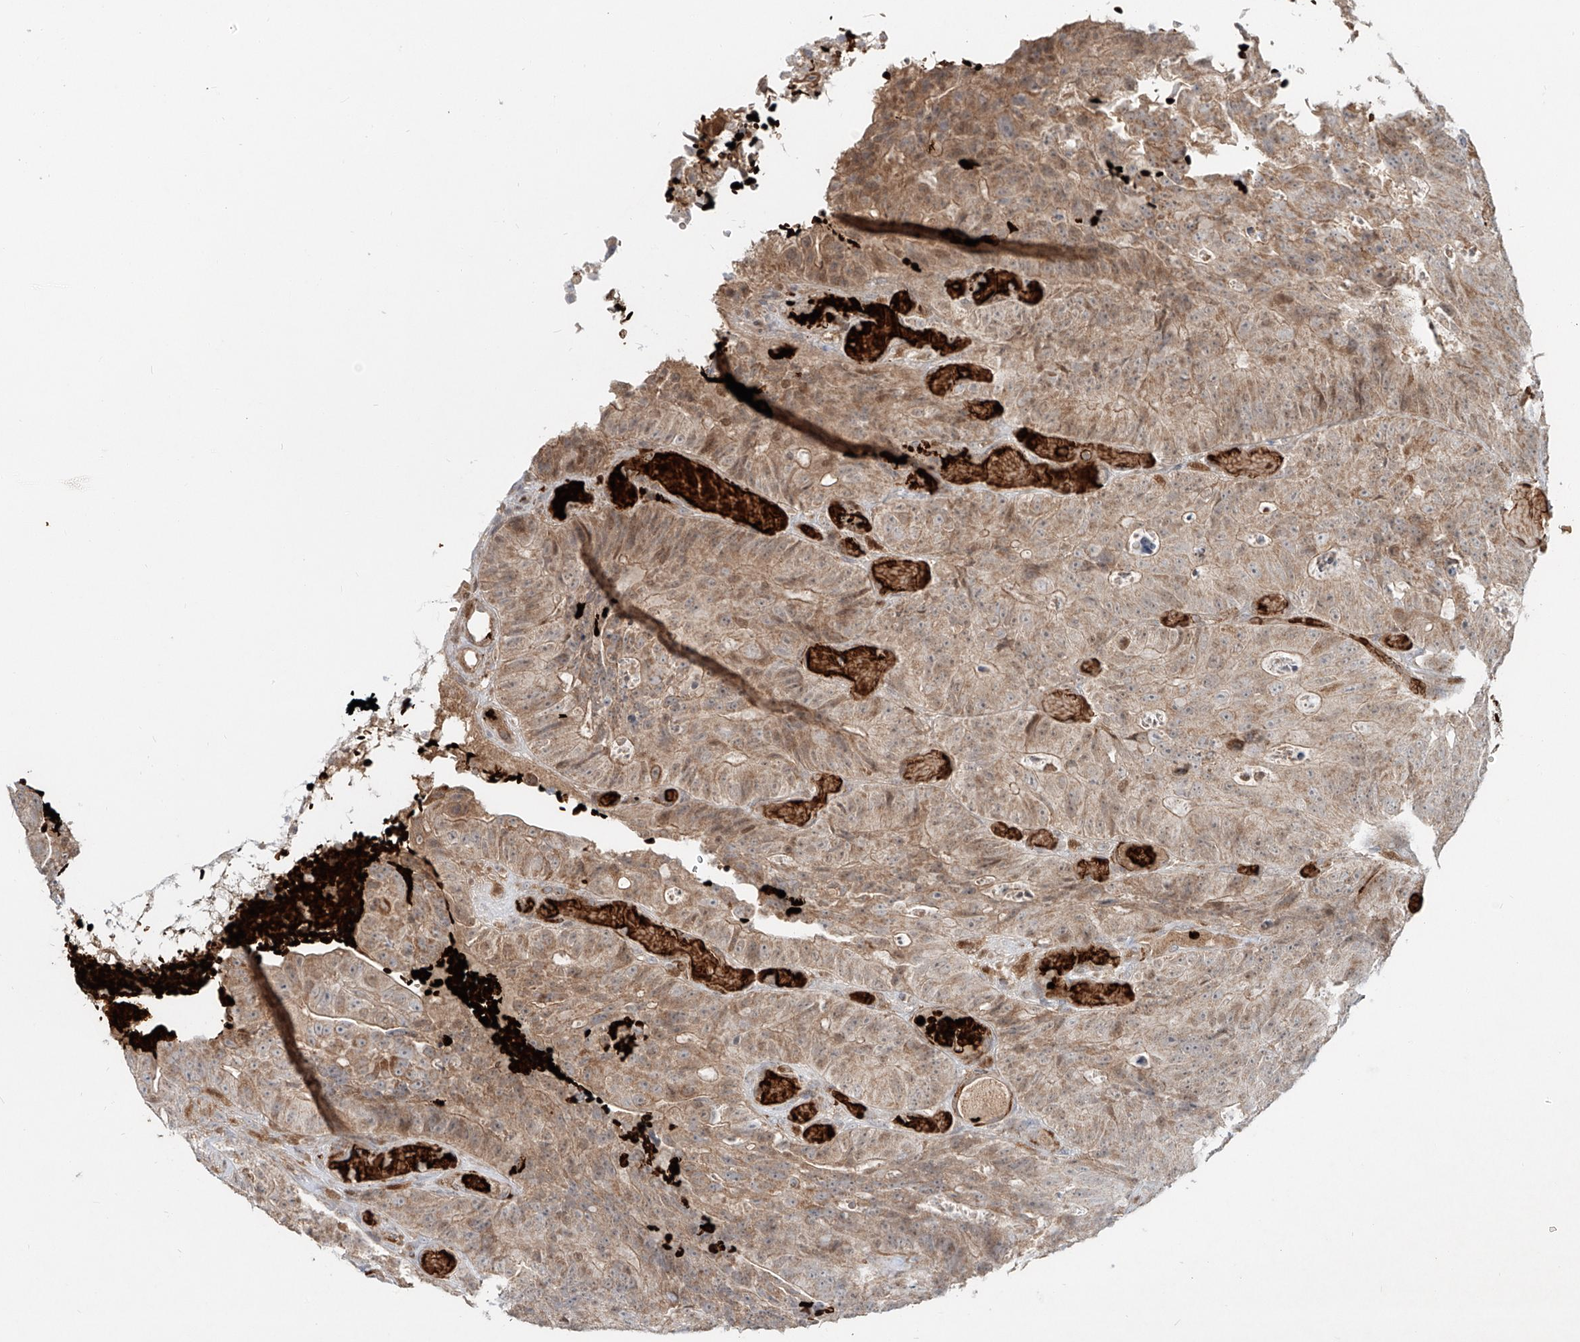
{"staining": {"intensity": "moderate", "quantity": ">75%", "location": "cytoplasmic/membranous,nuclear"}, "tissue": "colorectal cancer", "cell_type": "Tumor cells", "image_type": "cancer", "snomed": [{"axis": "morphology", "description": "Adenocarcinoma, NOS"}, {"axis": "topography", "description": "Colon"}], "caption": "Protein staining of colorectal cancer tissue reveals moderate cytoplasmic/membranous and nuclear expression in about >75% of tumor cells.", "gene": "FGD2", "patient": {"sex": "male", "age": 87}}